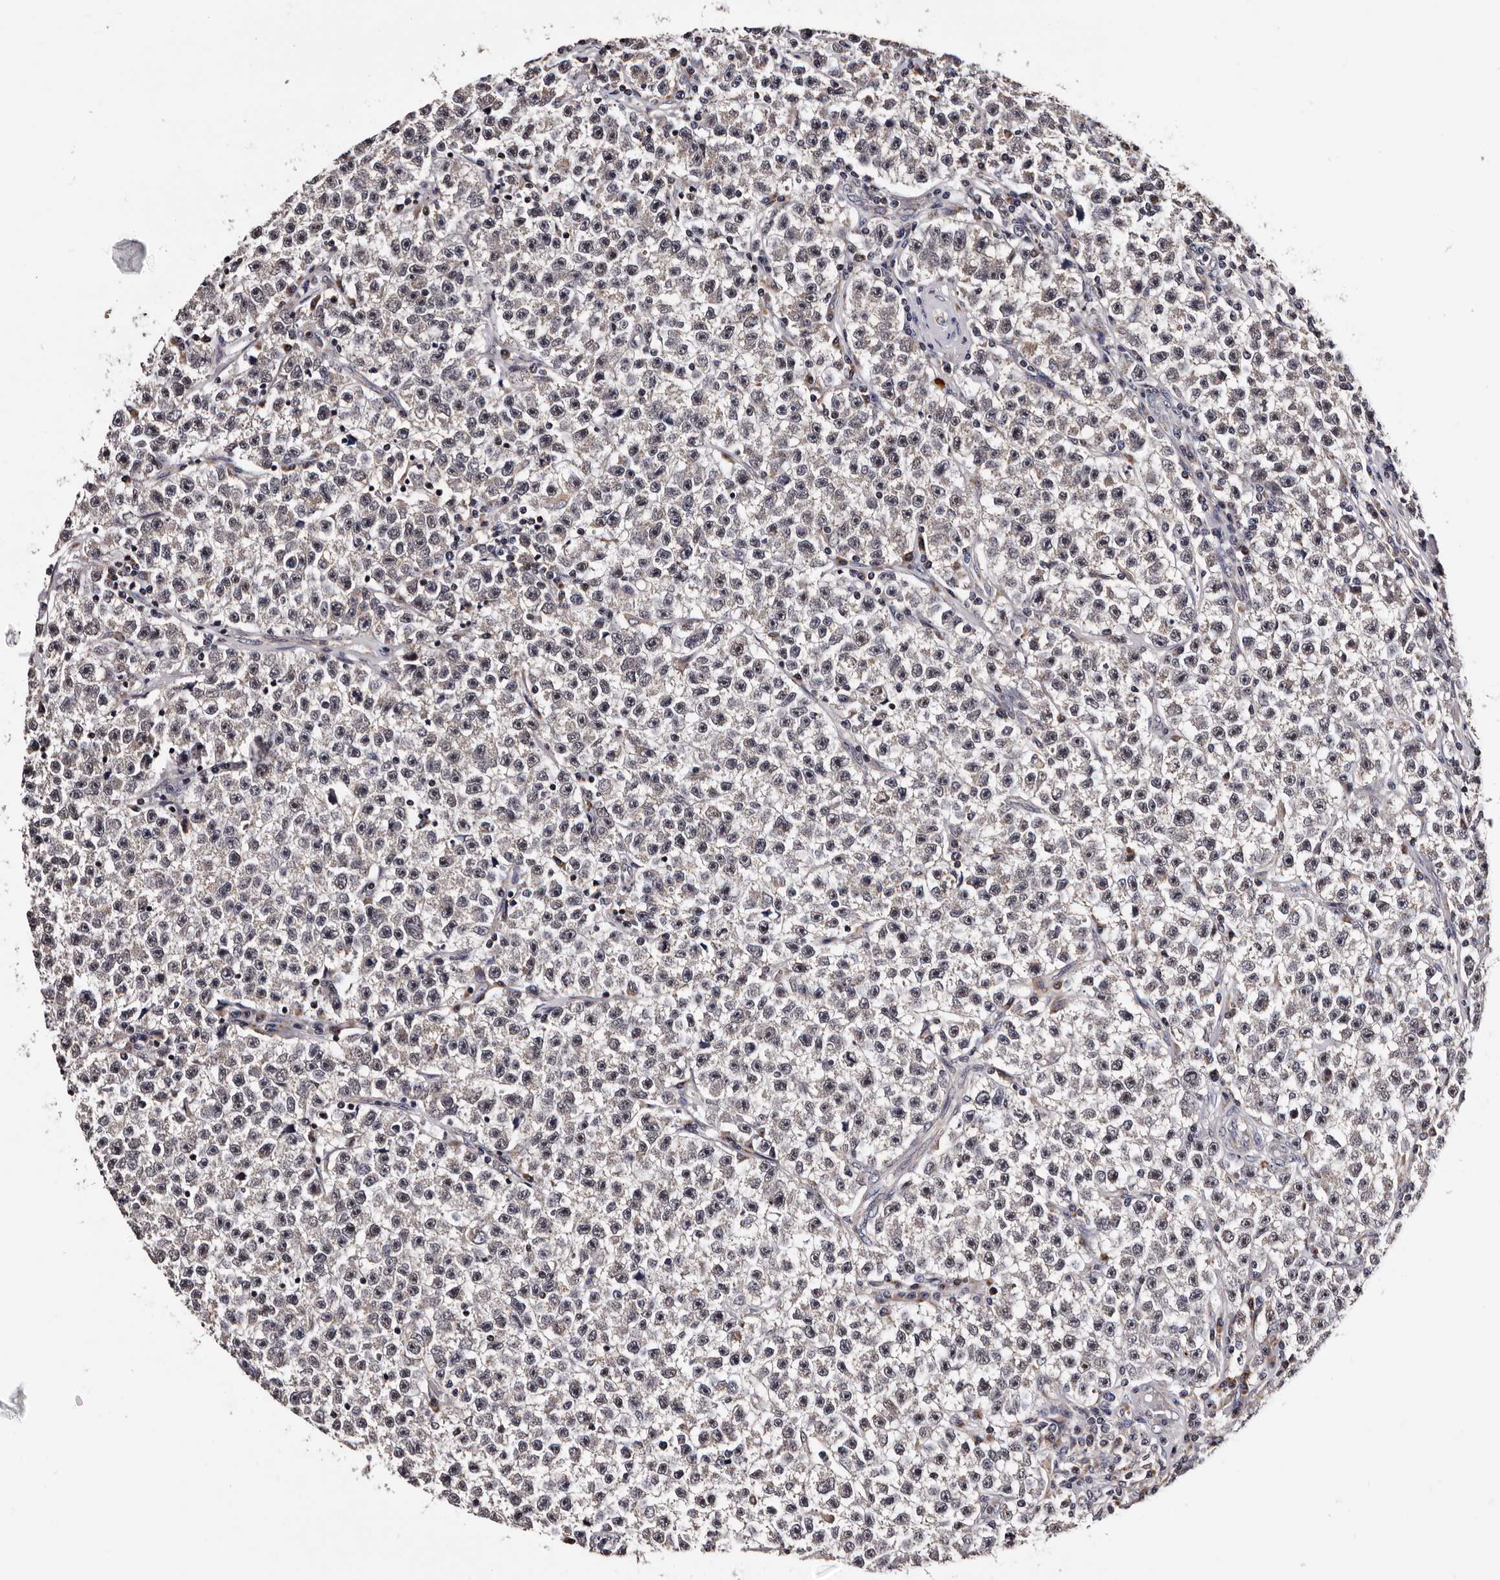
{"staining": {"intensity": "negative", "quantity": "none", "location": "none"}, "tissue": "testis cancer", "cell_type": "Tumor cells", "image_type": "cancer", "snomed": [{"axis": "morphology", "description": "Seminoma, NOS"}, {"axis": "topography", "description": "Testis"}], "caption": "DAB (3,3'-diaminobenzidine) immunohistochemical staining of human testis cancer (seminoma) demonstrates no significant positivity in tumor cells.", "gene": "TAF4B", "patient": {"sex": "male", "age": 22}}